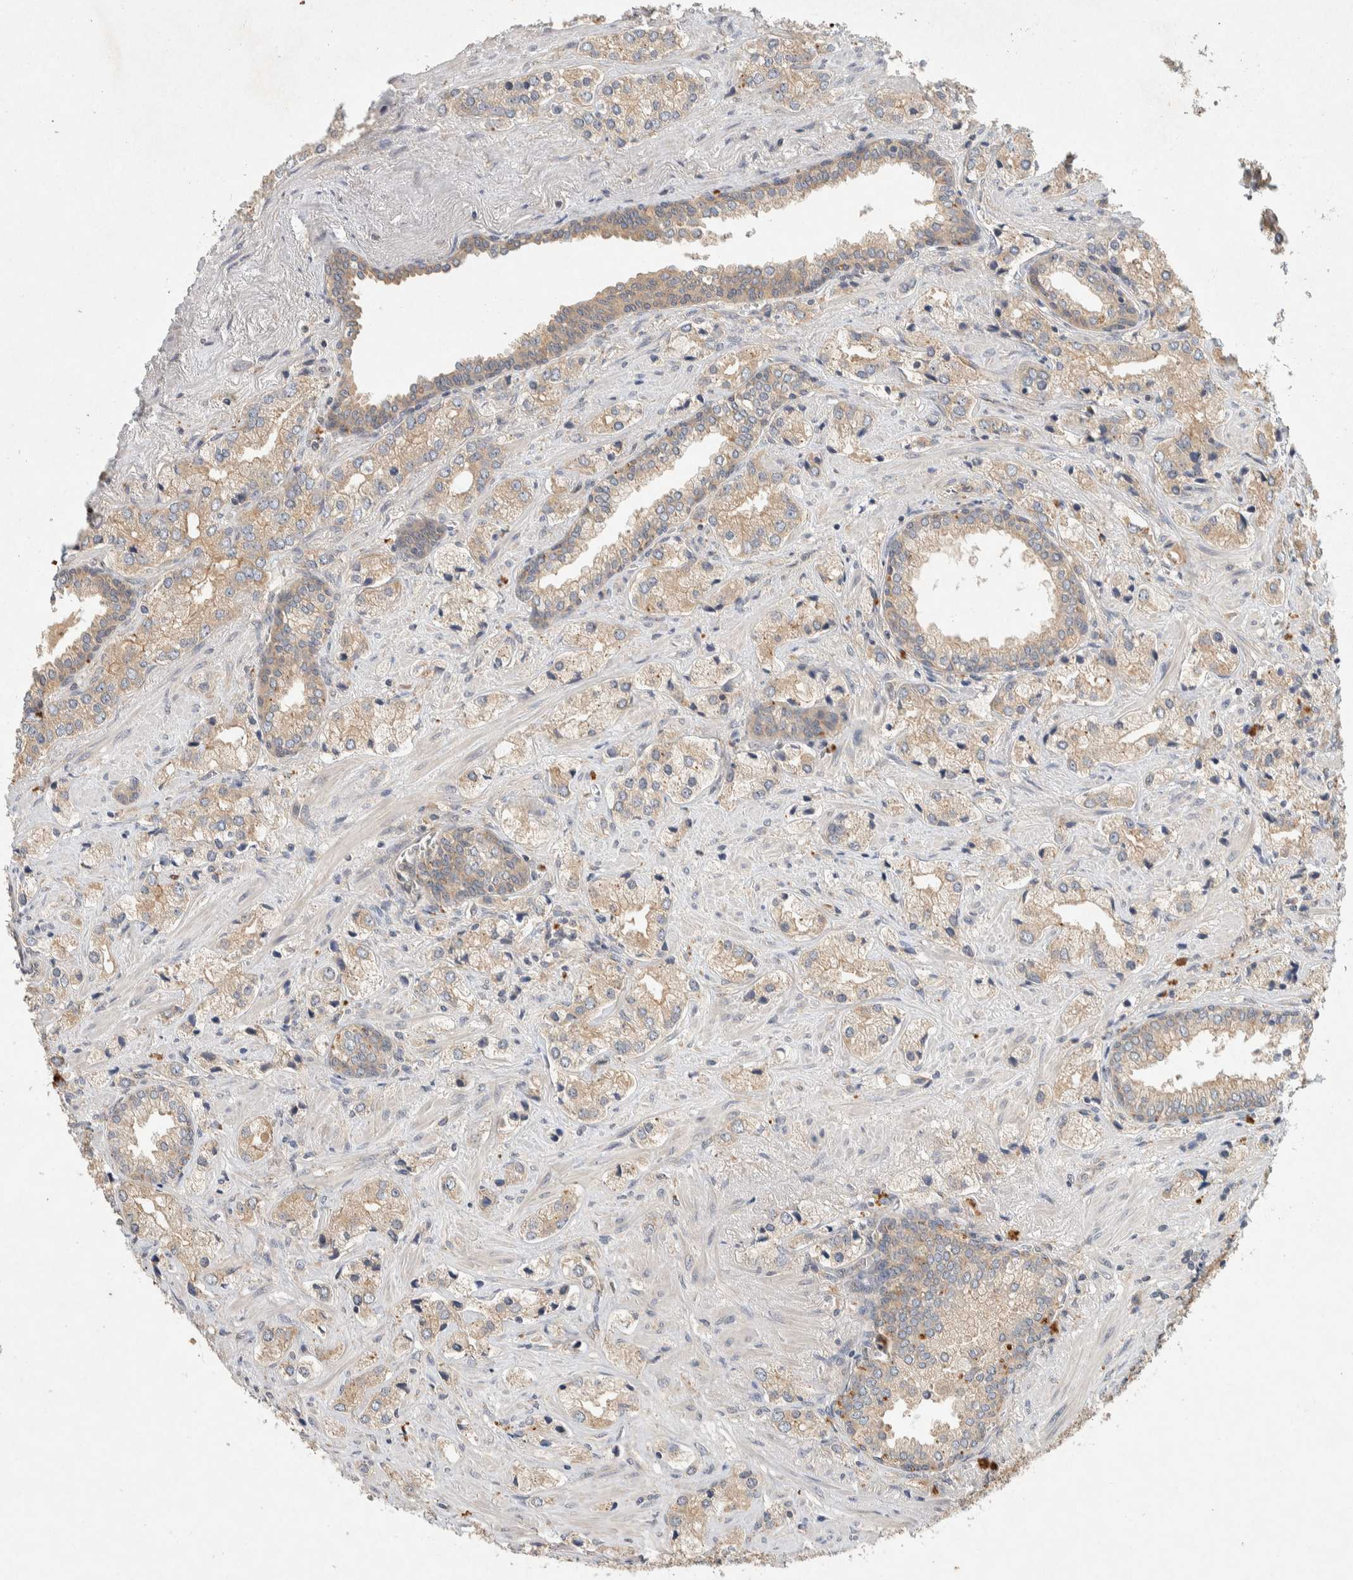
{"staining": {"intensity": "moderate", "quantity": ">75%", "location": "cytoplasmic/membranous"}, "tissue": "prostate cancer", "cell_type": "Tumor cells", "image_type": "cancer", "snomed": [{"axis": "morphology", "description": "Adenocarcinoma, High grade"}, {"axis": "topography", "description": "Prostate"}], "caption": "This photomicrograph demonstrates immunohistochemistry staining of prostate cancer (high-grade adenocarcinoma), with medium moderate cytoplasmic/membranous expression in approximately >75% of tumor cells.", "gene": "PXK", "patient": {"sex": "male", "age": 66}}